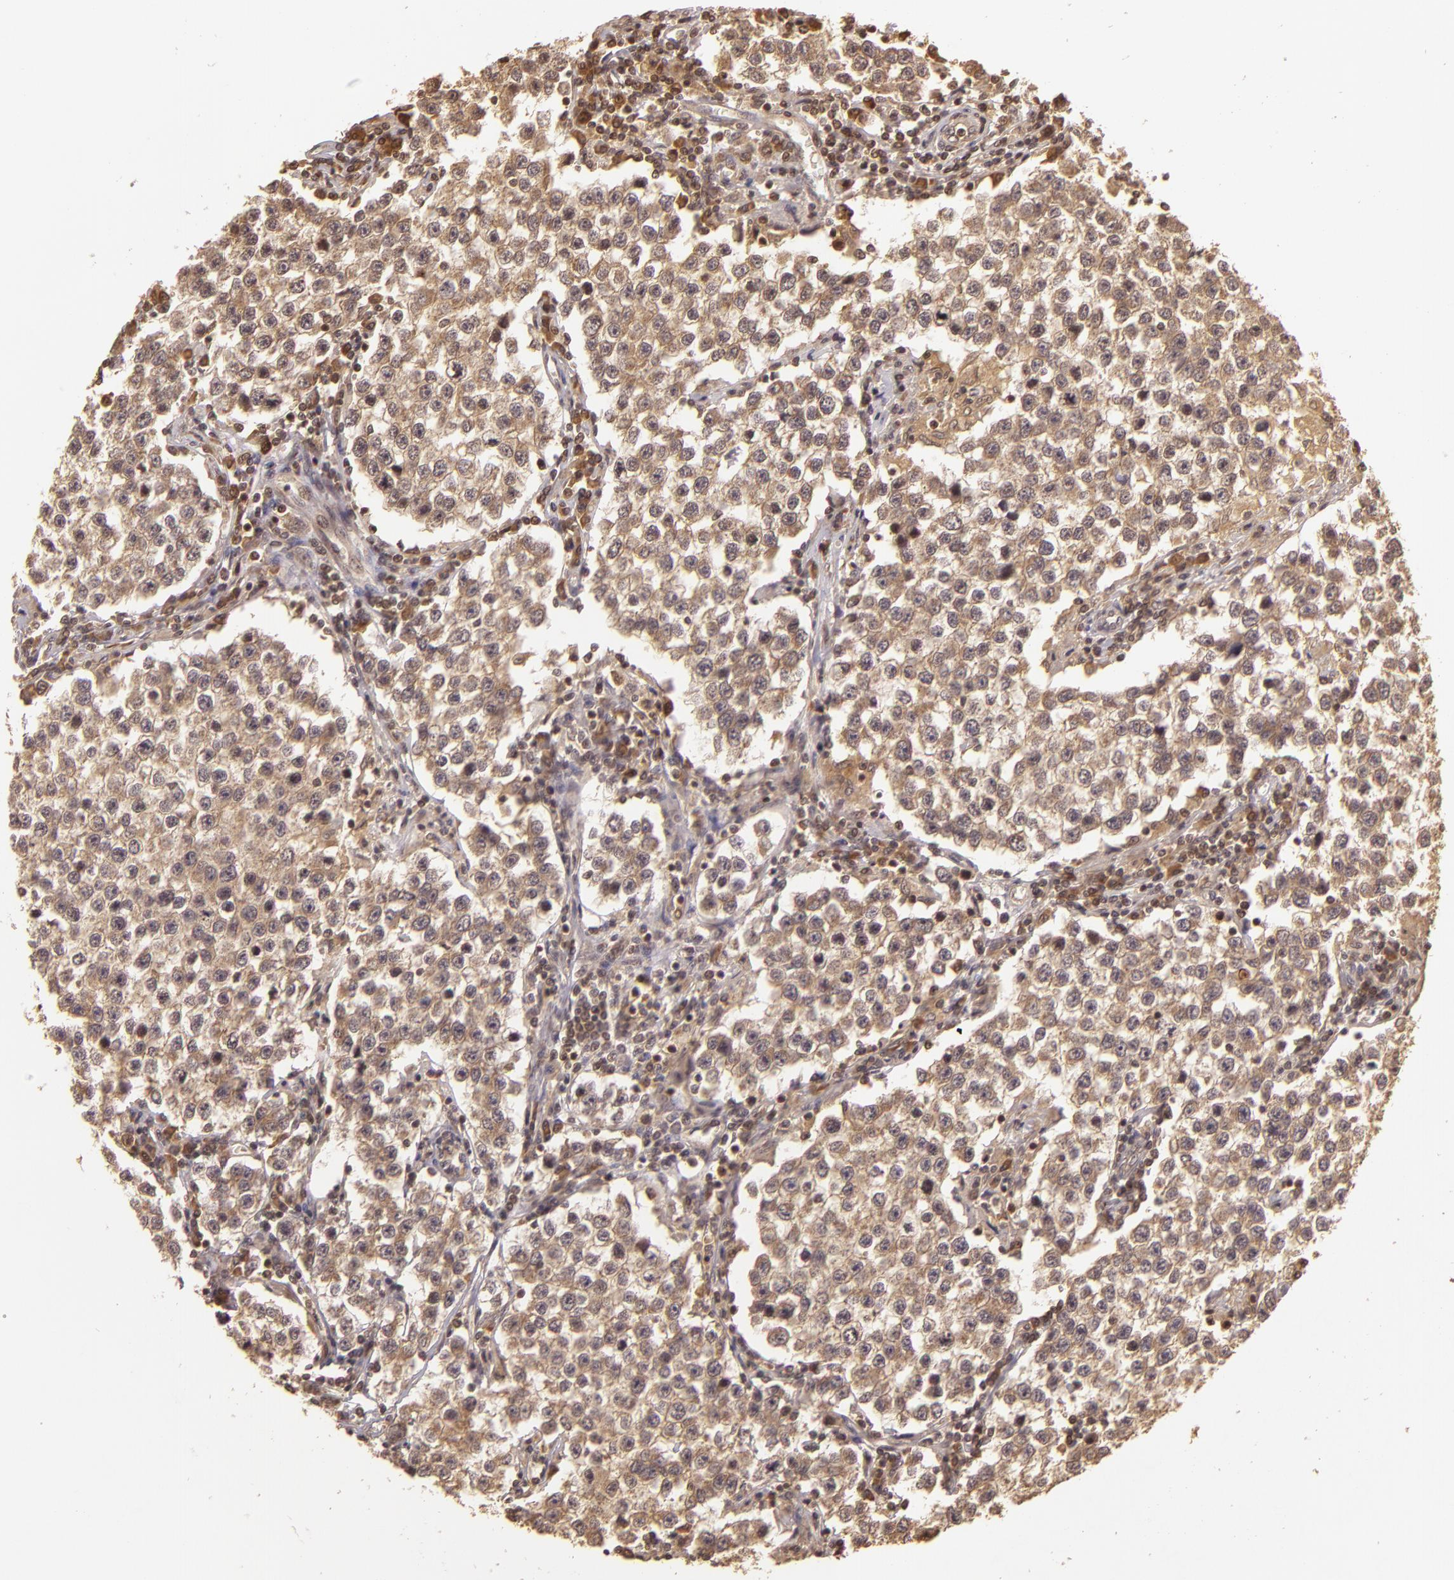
{"staining": {"intensity": "weak", "quantity": ">75%", "location": "cytoplasmic/membranous"}, "tissue": "testis cancer", "cell_type": "Tumor cells", "image_type": "cancer", "snomed": [{"axis": "morphology", "description": "Seminoma, NOS"}, {"axis": "topography", "description": "Testis"}], "caption": "Protein staining demonstrates weak cytoplasmic/membranous expression in about >75% of tumor cells in testis seminoma.", "gene": "TXNRD2", "patient": {"sex": "male", "age": 36}}